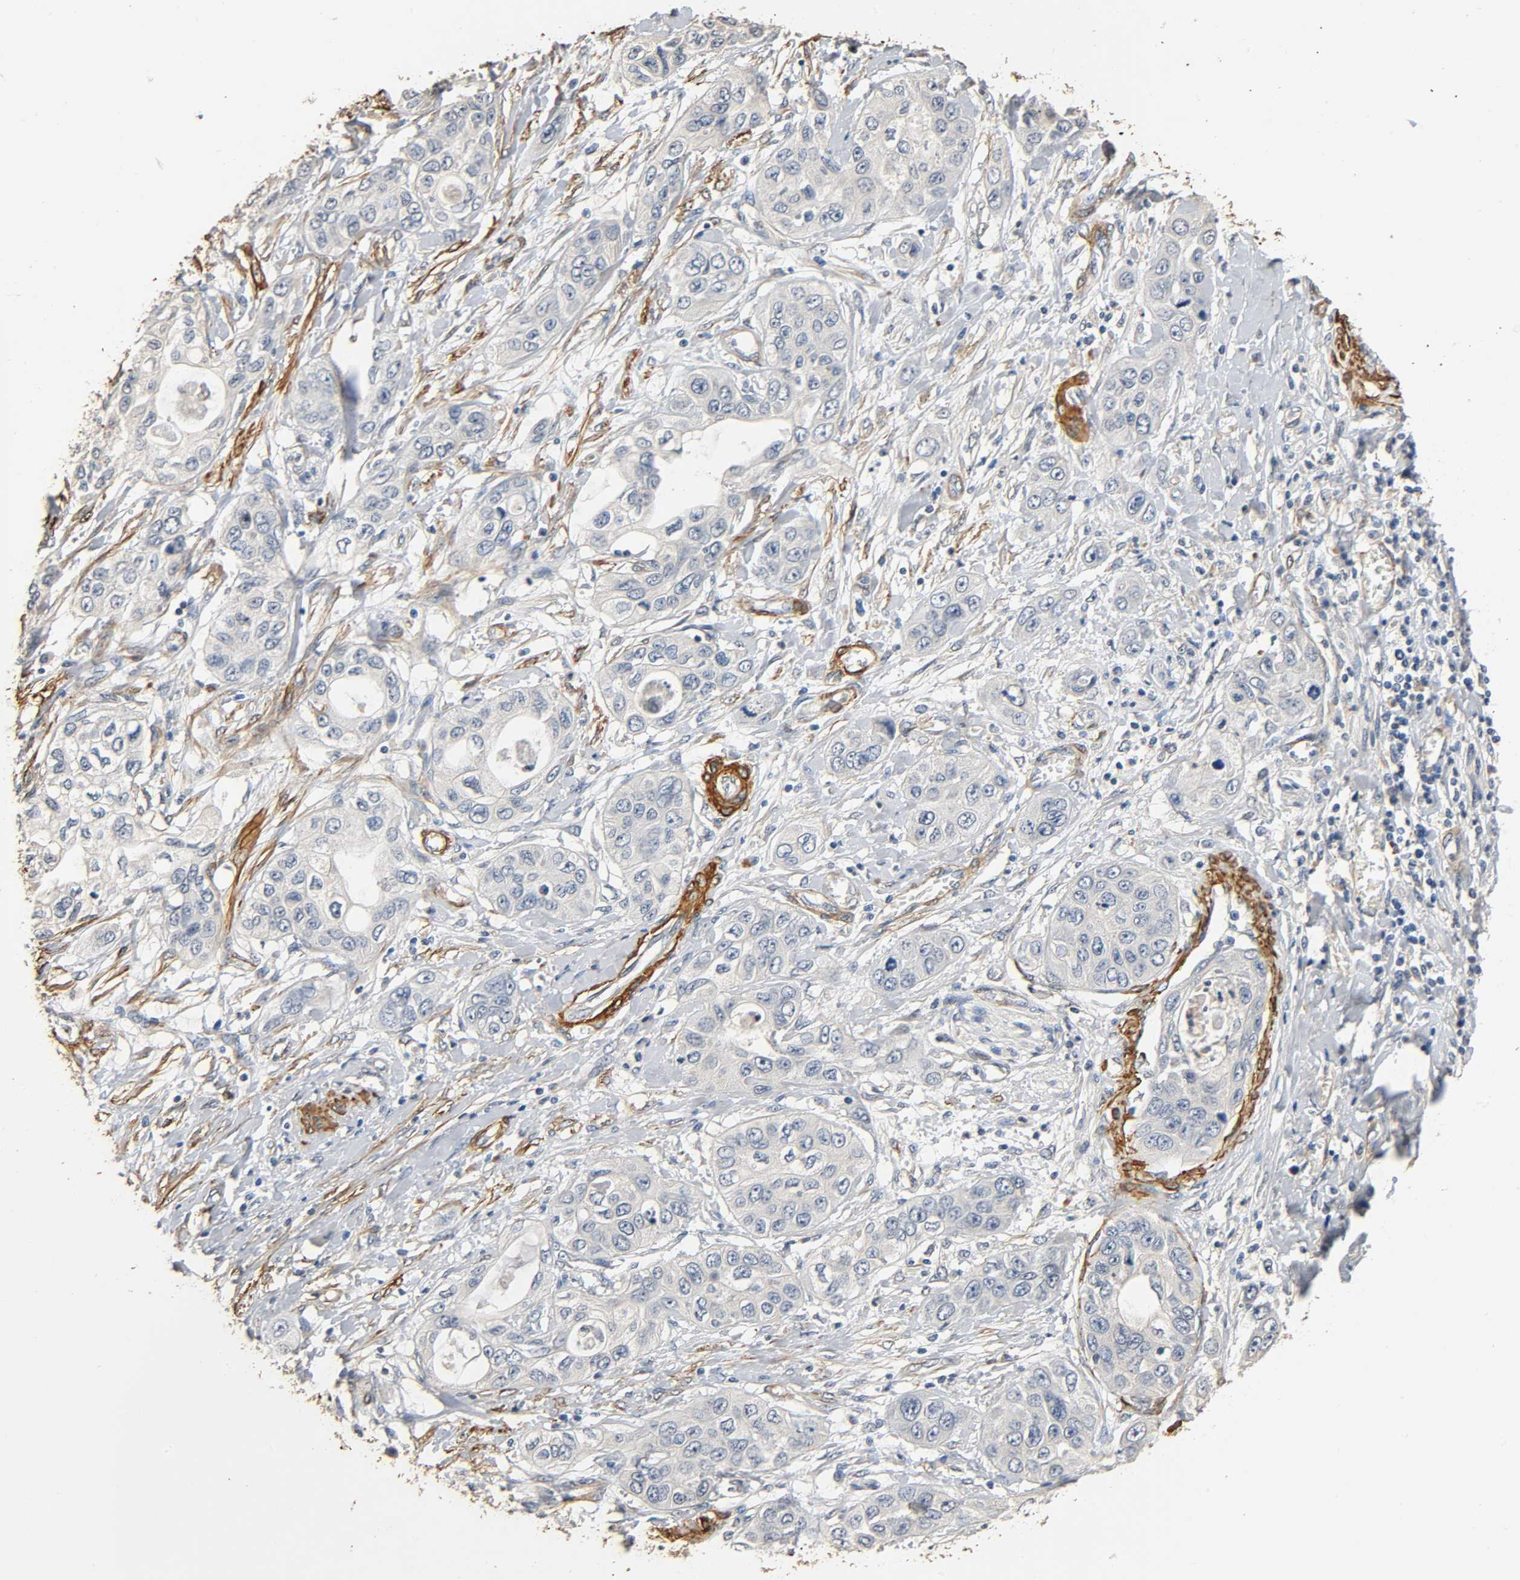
{"staining": {"intensity": "negative", "quantity": "none", "location": "none"}, "tissue": "pancreatic cancer", "cell_type": "Tumor cells", "image_type": "cancer", "snomed": [{"axis": "morphology", "description": "Adenocarcinoma, NOS"}, {"axis": "topography", "description": "Pancreas"}], "caption": "High magnification brightfield microscopy of pancreatic cancer stained with DAB (brown) and counterstained with hematoxylin (blue): tumor cells show no significant expression.", "gene": "GSTA3", "patient": {"sex": "female", "age": 70}}